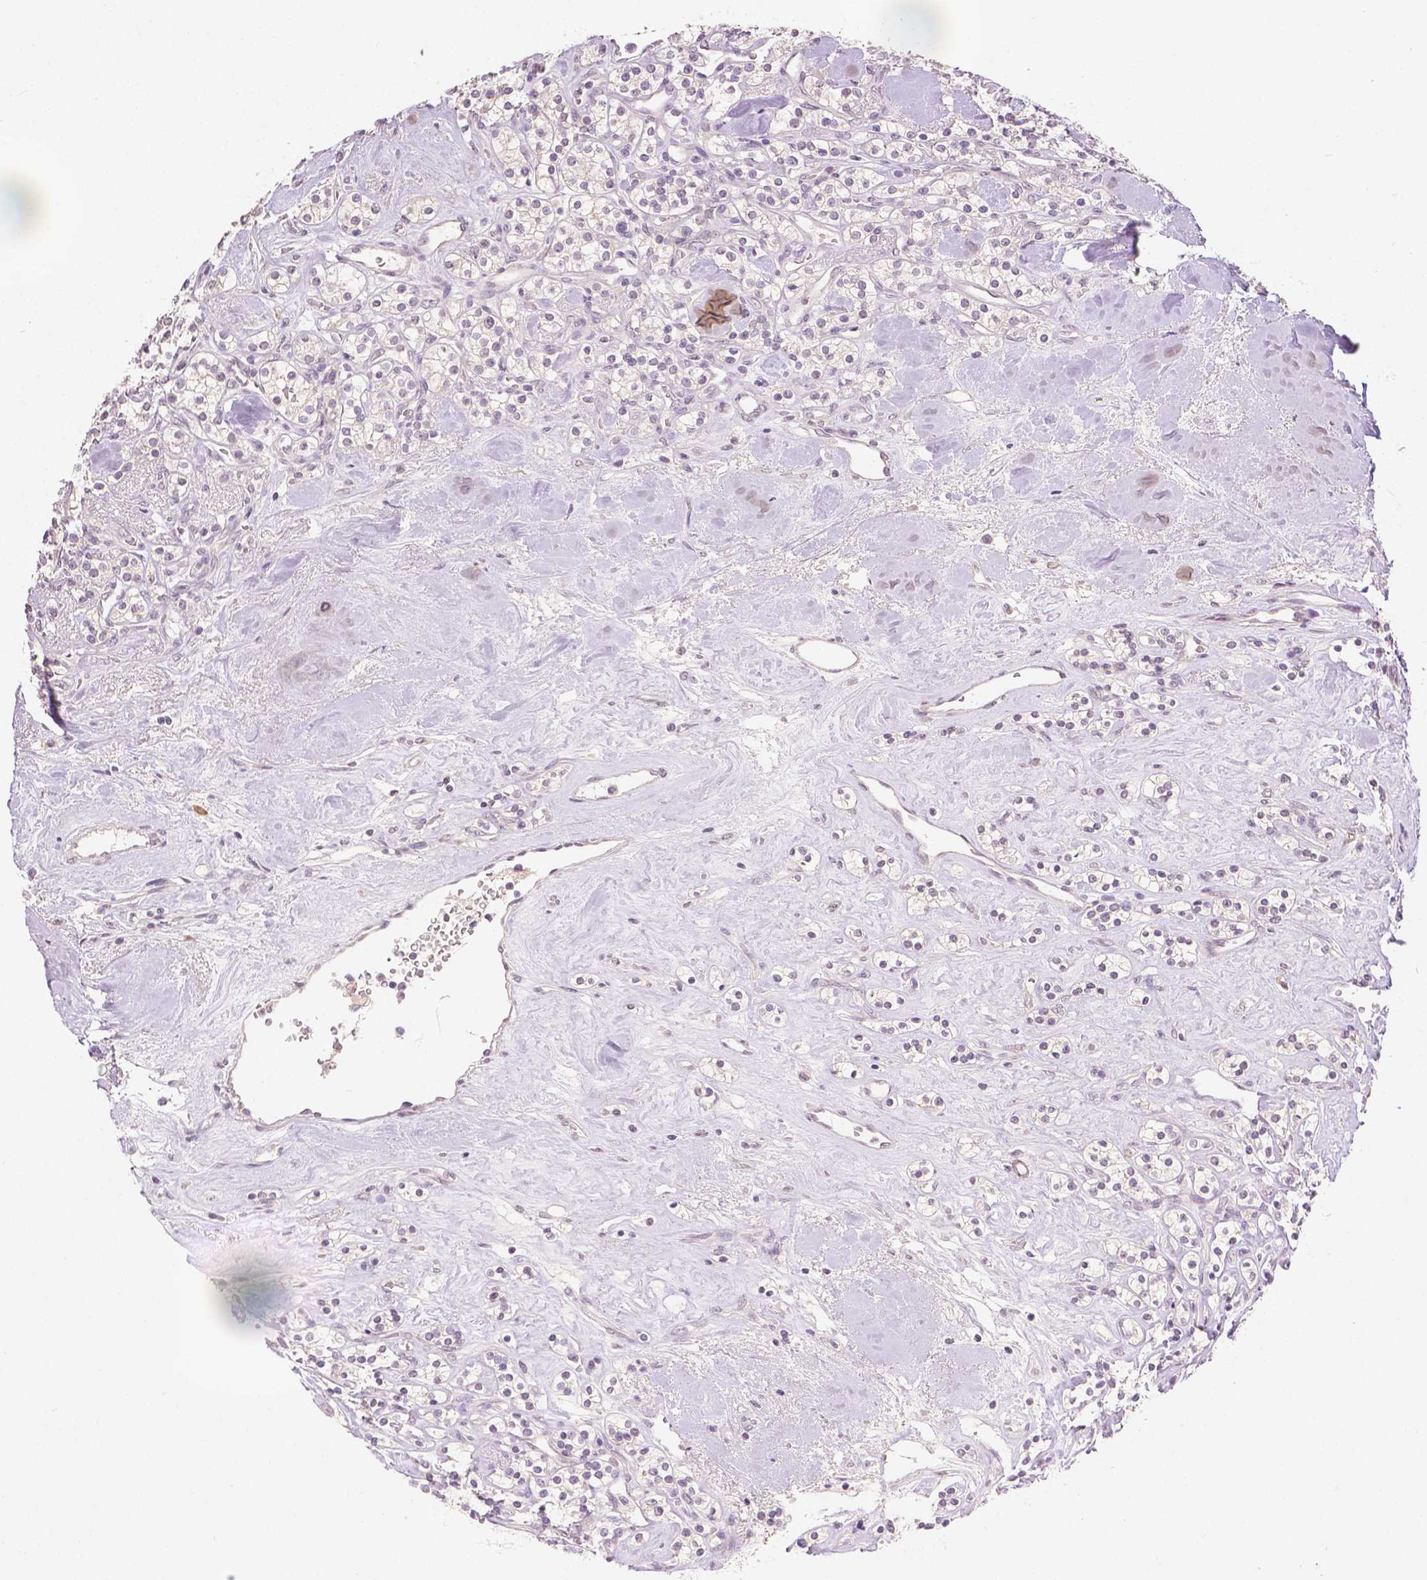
{"staining": {"intensity": "negative", "quantity": "none", "location": "none"}, "tissue": "renal cancer", "cell_type": "Tumor cells", "image_type": "cancer", "snomed": [{"axis": "morphology", "description": "Adenocarcinoma, NOS"}, {"axis": "topography", "description": "Kidney"}], "caption": "A high-resolution histopathology image shows immunohistochemistry (IHC) staining of renal cancer (adenocarcinoma), which exhibits no significant positivity in tumor cells.", "gene": "TGM1", "patient": {"sex": "male", "age": 77}}